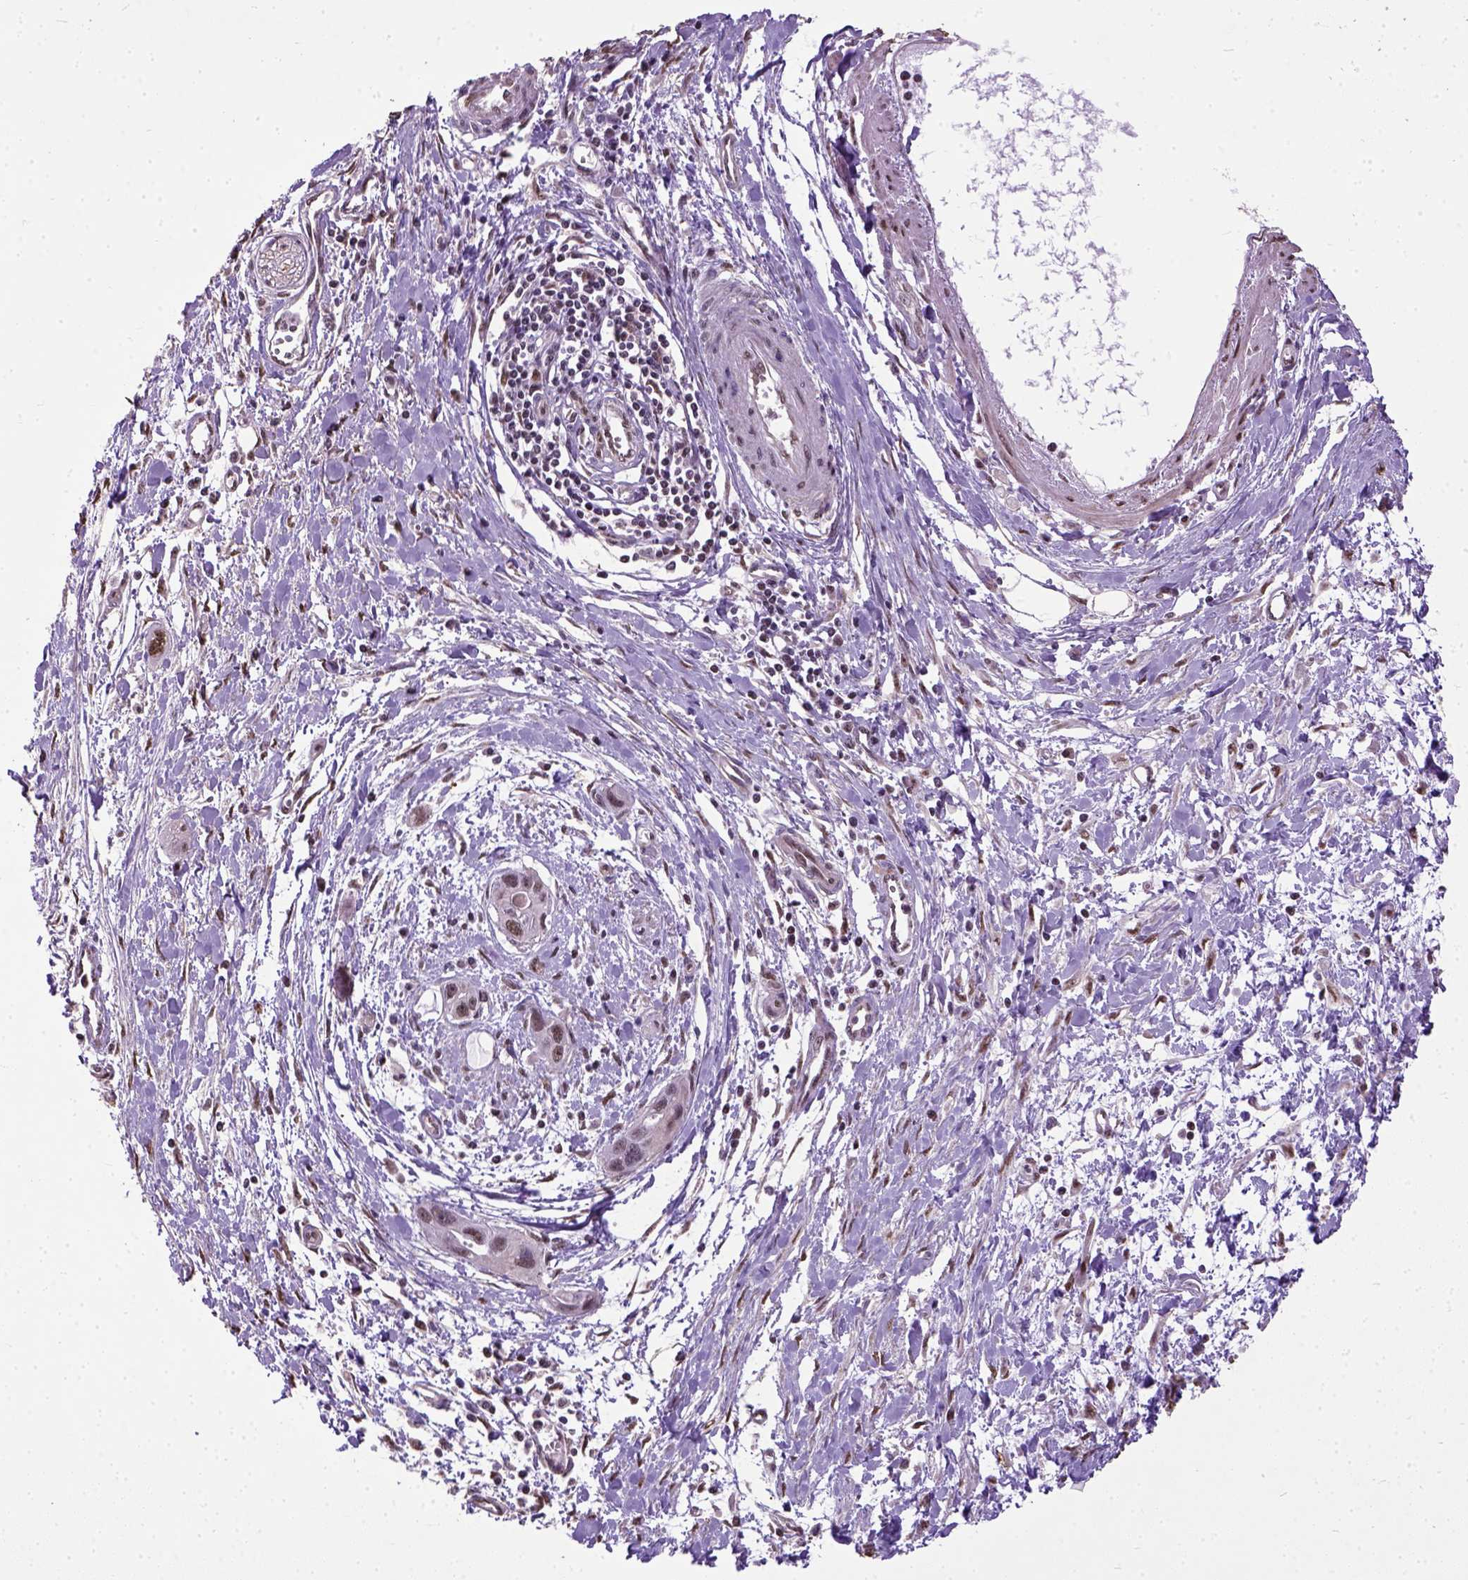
{"staining": {"intensity": "moderate", "quantity": ">75%", "location": "nuclear"}, "tissue": "pancreatic cancer", "cell_type": "Tumor cells", "image_type": "cancer", "snomed": [{"axis": "morphology", "description": "Adenocarcinoma, NOS"}, {"axis": "topography", "description": "Pancreas"}], "caption": "A brown stain shows moderate nuclear positivity of a protein in pancreatic cancer tumor cells. (Stains: DAB (3,3'-diaminobenzidine) in brown, nuclei in blue, Microscopy: brightfield microscopy at high magnification).", "gene": "UBA3", "patient": {"sex": "male", "age": 60}}